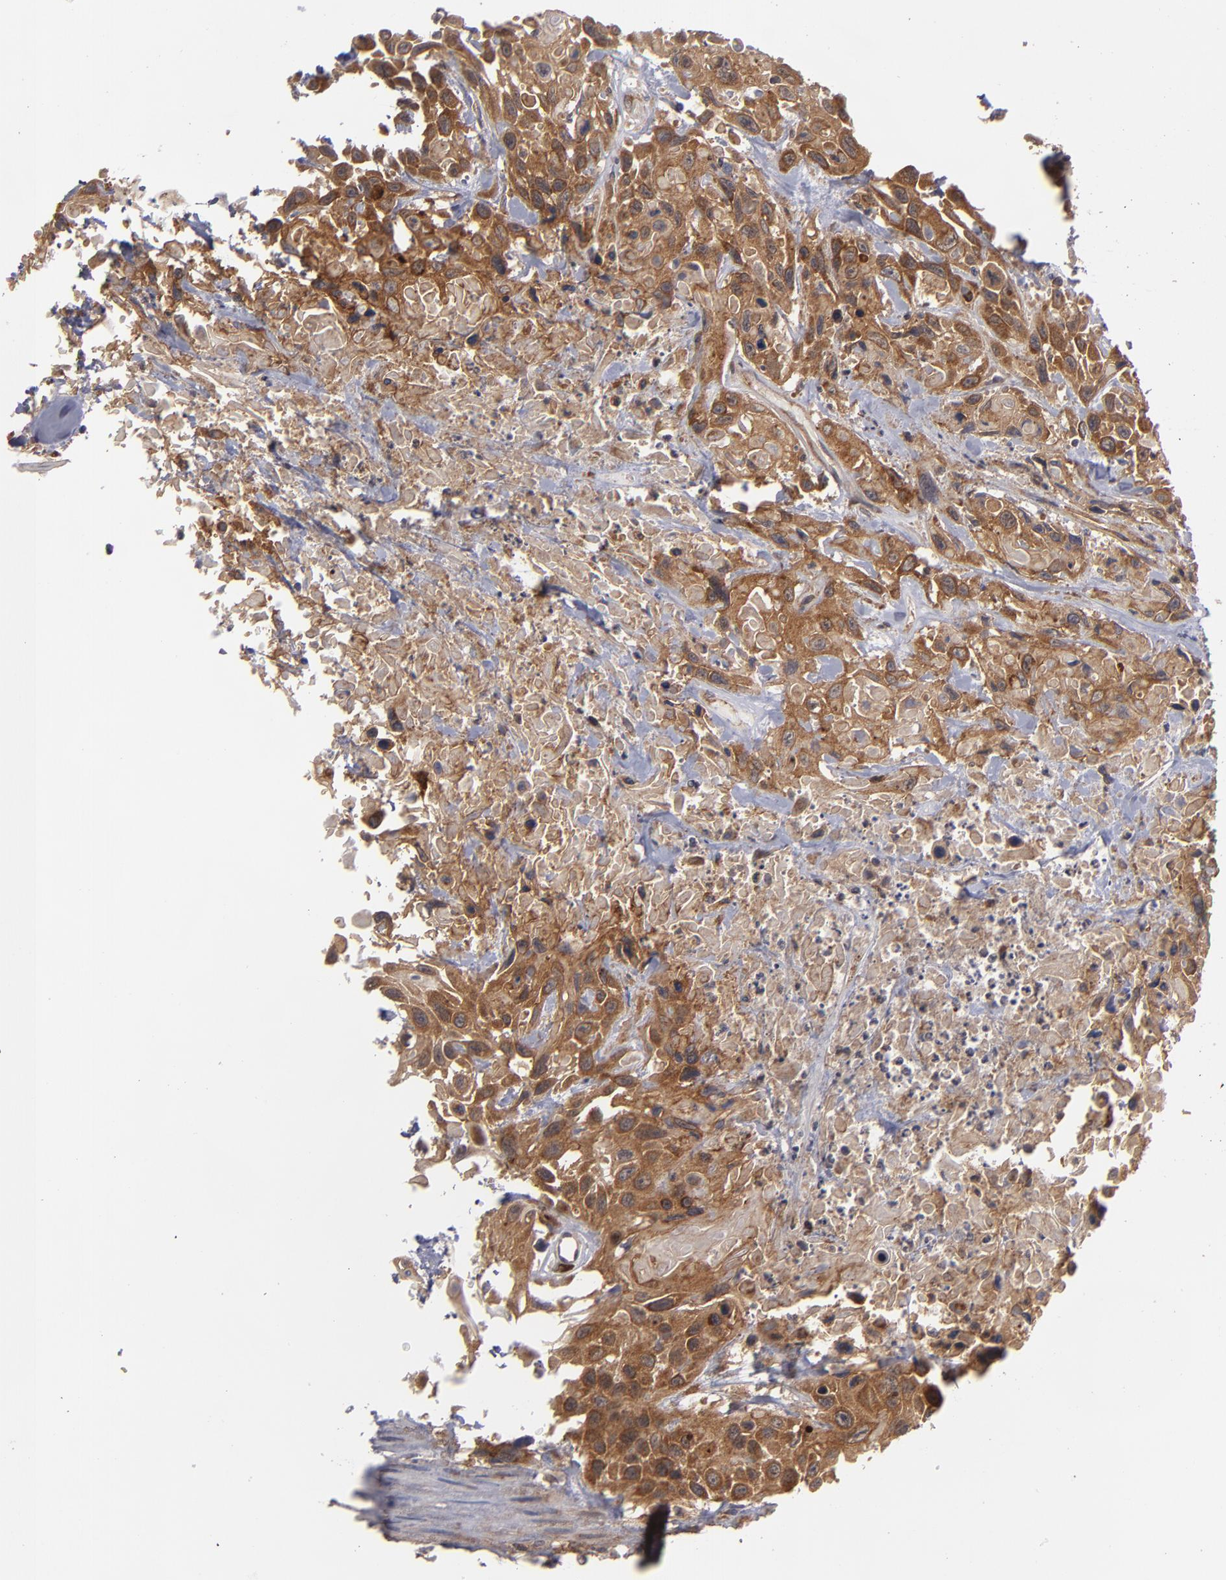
{"staining": {"intensity": "strong", "quantity": ">75%", "location": "cytoplasmic/membranous"}, "tissue": "urothelial cancer", "cell_type": "Tumor cells", "image_type": "cancer", "snomed": [{"axis": "morphology", "description": "Urothelial carcinoma, High grade"}, {"axis": "topography", "description": "Urinary bladder"}], "caption": "This image reveals urothelial carcinoma (high-grade) stained with immunohistochemistry to label a protein in brown. The cytoplasmic/membranous of tumor cells show strong positivity for the protein. Nuclei are counter-stained blue.", "gene": "BMP6", "patient": {"sex": "female", "age": 84}}